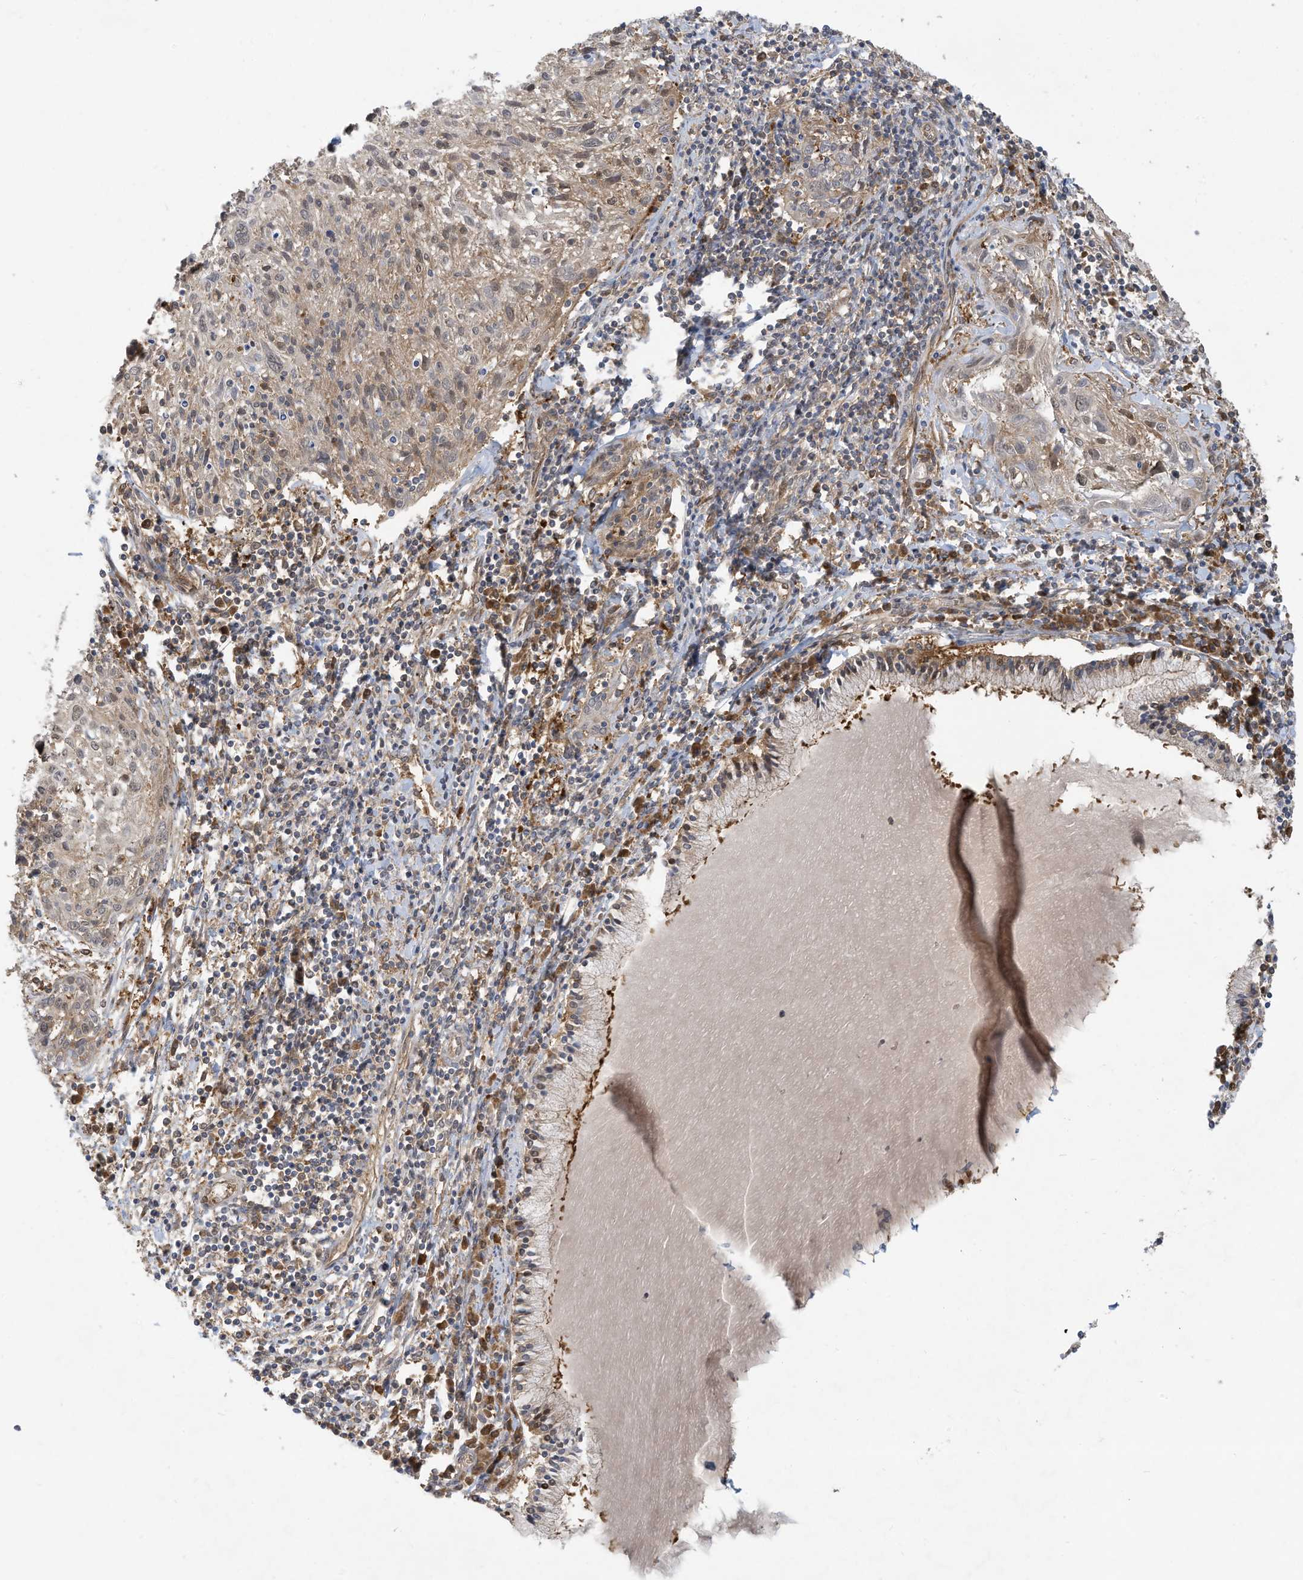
{"staining": {"intensity": "weak", "quantity": "25%-75%", "location": "cytoplasmic/membranous"}, "tissue": "cervical cancer", "cell_type": "Tumor cells", "image_type": "cancer", "snomed": [{"axis": "morphology", "description": "Squamous cell carcinoma, NOS"}, {"axis": "topography", "description": "Cervix"}], "caption": "Brown immunohistochemical staining in human cervical squamous cell carcinoma demonstrates weak cytoplasmic/membranous positivity in about 25%-75% of tumor cells.", "gene": "USE1", "patient": {"sex": "female", "age": 51}}